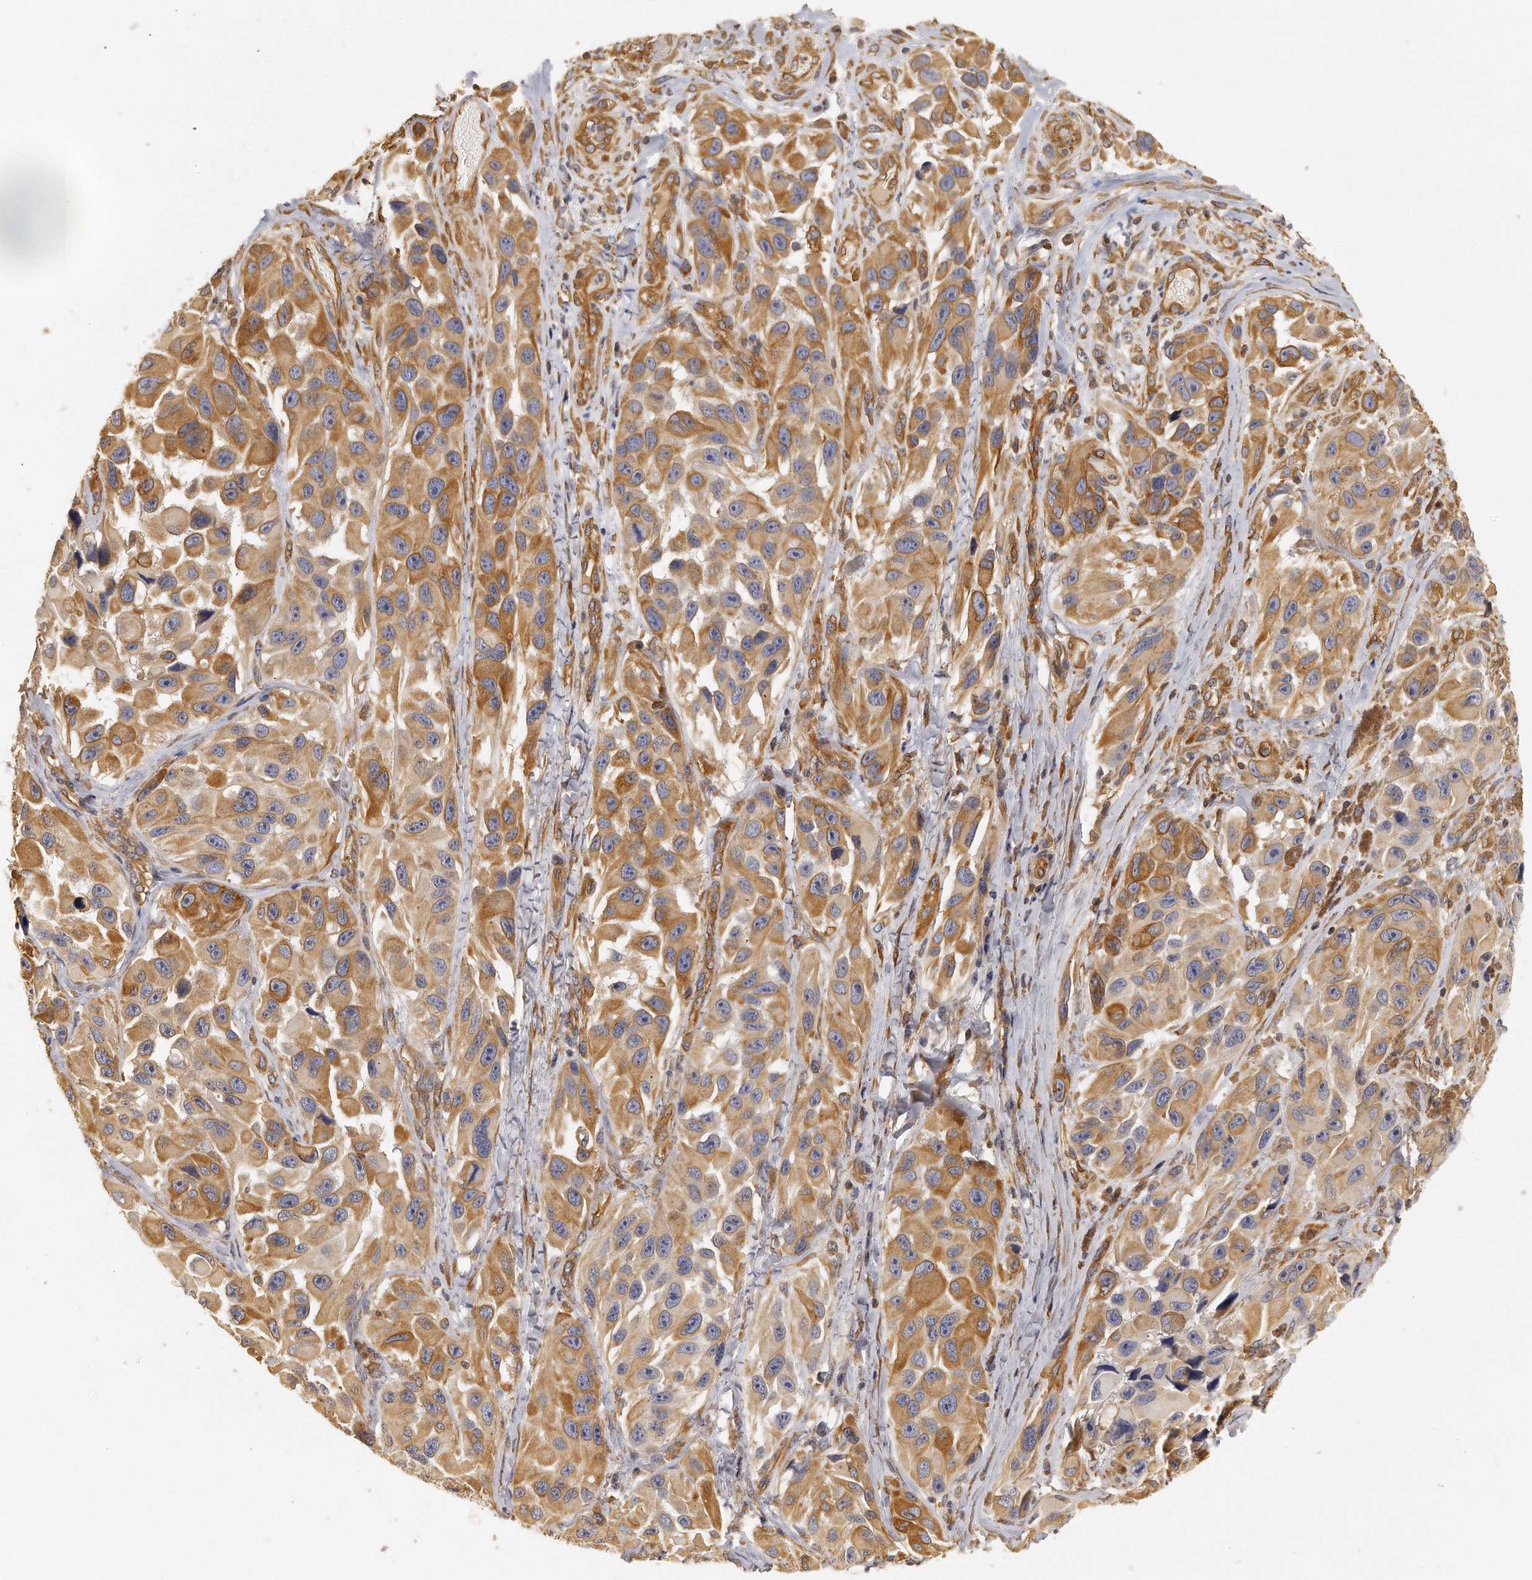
{"staining": {"intensity": "moderate", "quantity": ">75%", "location": "cytoplasmic/membranous"}, "tissue": "melanoma", "cell_type": "Tumor cells", "image_type": "cancer", "snomed": [{"axis": "morphology", "description": "Malignant melanoma, NOS"}, {"axis": "topography", "description": "Skin"}], "caption": "Human melanoma stained with a protein marker shows moderate staining in tumor cells.", "gene": "CHST7", "patient": {"sex": "female", "age": 73}}